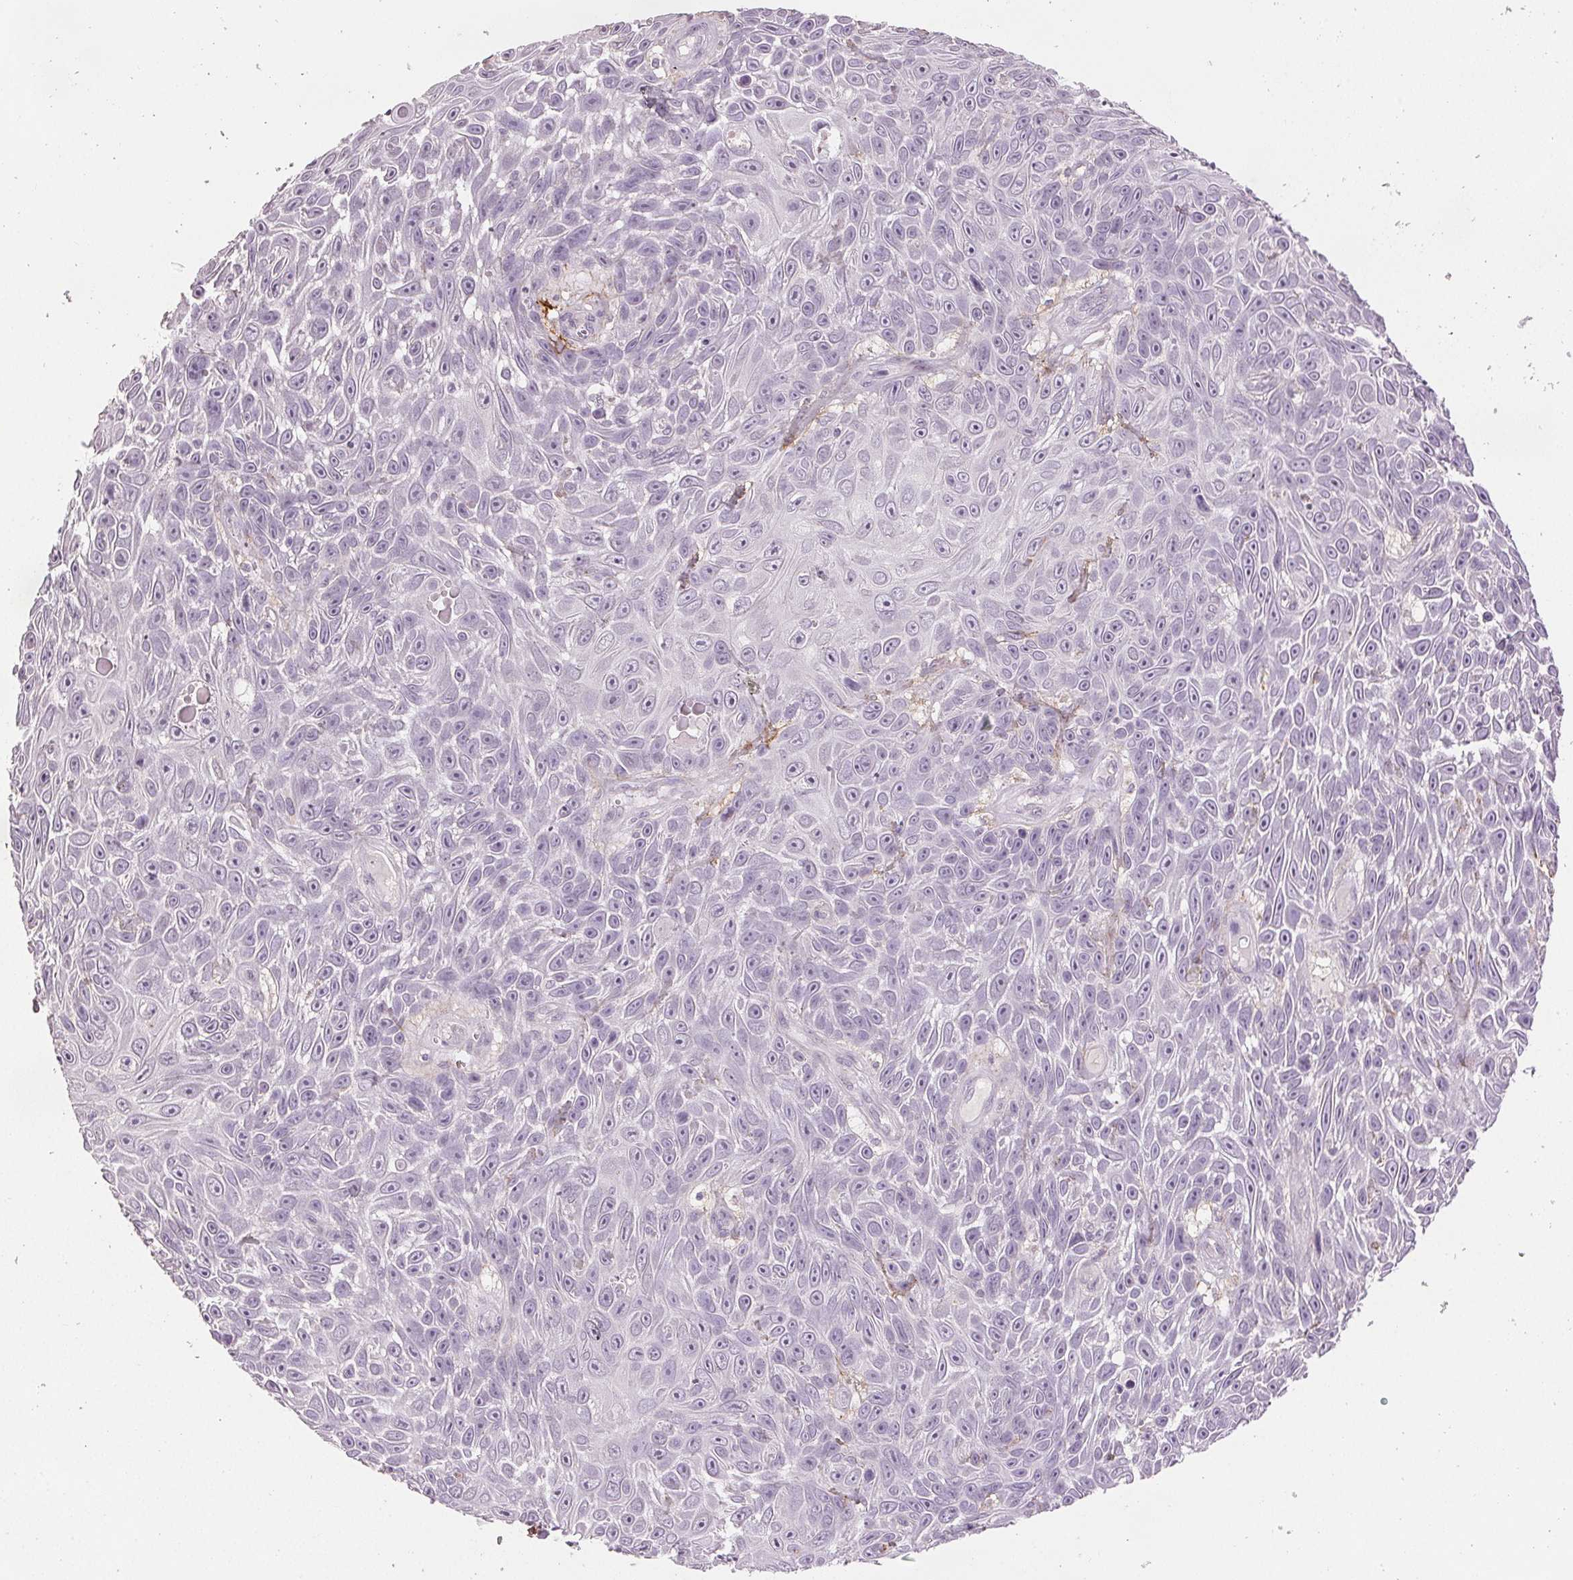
{"staining": {"intensity": "negative", "quantity": "none", "location": "none"}, "tissue": "skin cancer", "cell_type": "Tumor cells", "image_type": "cancer", "snomed": [{"axis": "morphology", "description": "Squamous cell carcinoma, NOS"}, {"axis": "topography", "description": "Skin"}], "caption": "The photomicrograph displays no significant staining in tumor cells of skin squamous cell carcinoma. (DAB (3,3'-diaminobenzidine) immunohistochemistry (IHC), high magnification).", "gene": "FBN1", "patient": {"sex": "male", "age": 82}}